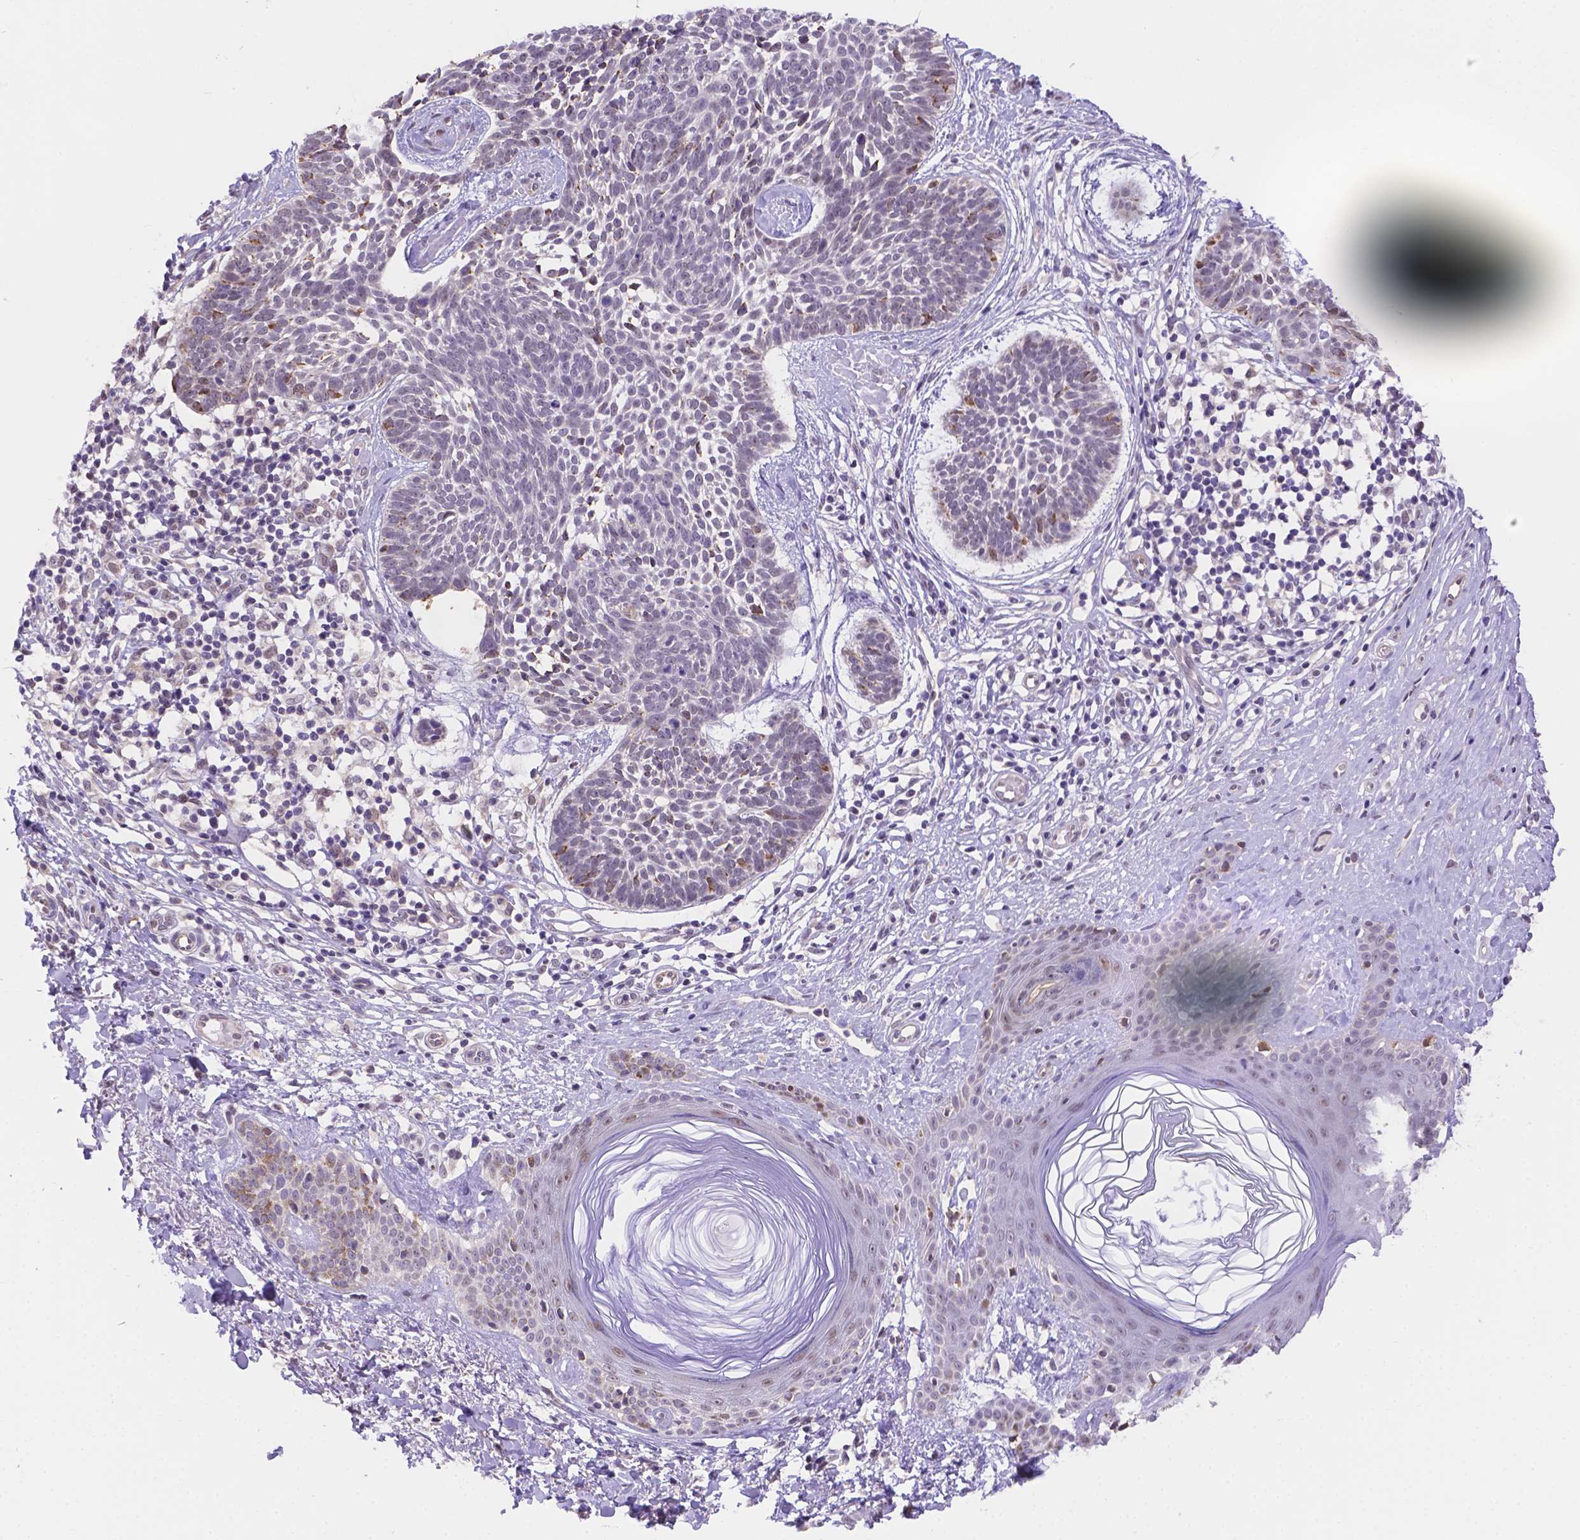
{"staining": {"intensity": "negative", "quantity": "none", "location": "none"}, "tissue": "skin cancer", "cell_type": "Tumor cells", "image_type": "cancer", "snomed": [{"axis": "morphology", "description": "Basal cell carcinoma"}, {"axis": "topography", "description": "Skin"}], "caption": "DAB (3,3'-diaminobenzidine) immunohistochemical staining of skin basal cell carcinoma reveals no significant positivity in tumor cells.", "gene": "NXPE2", "patient": {"sex": "male", "age": 85}}